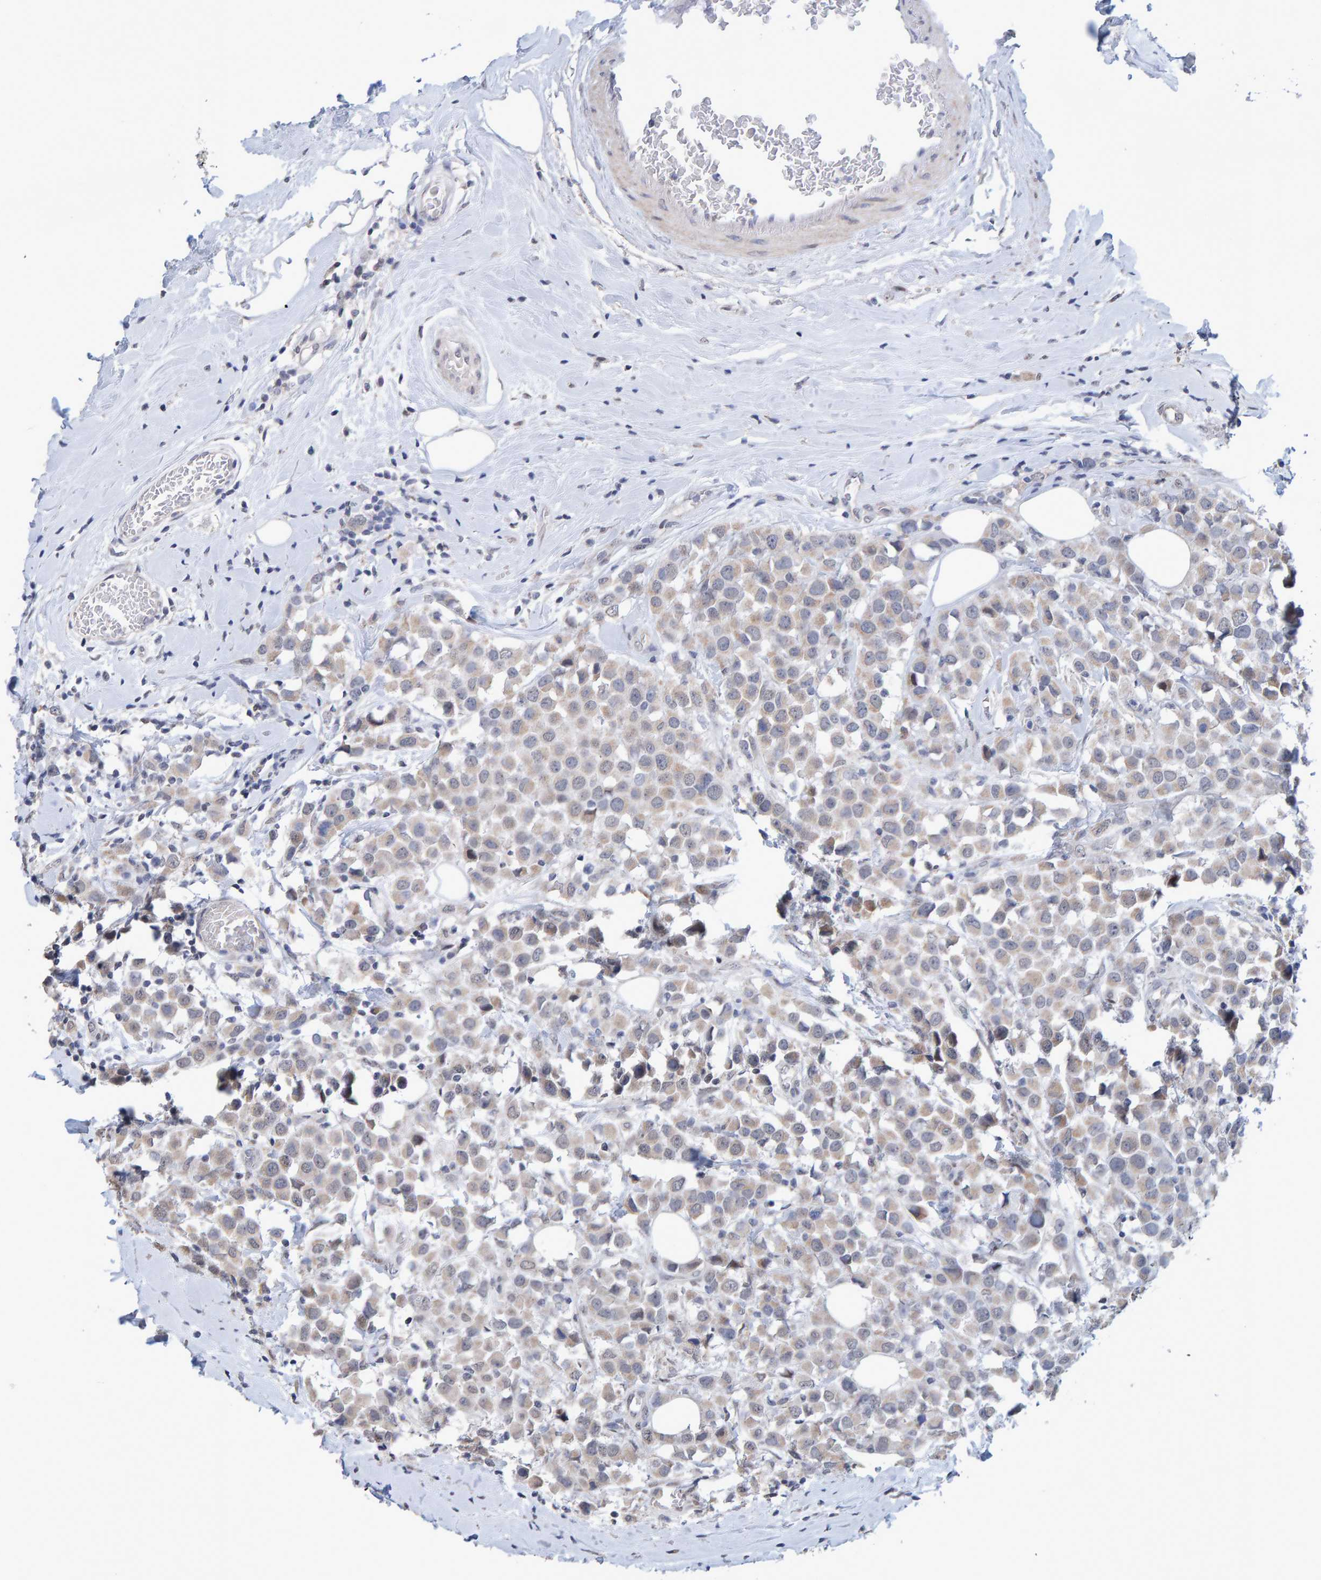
{"staining": {"intensity": "weak", "quantity": ">75%", "location": "cytoplasmic/membranous"}, "tissue": "breast cancer", "cell_type": "Tumor cells", "image_type": "cancer", "snomed": [{"axis": "morphology", "description": "Duct carcinoma"}, {"axis": "topography", "description": "Breast"}], "caption": "An IHC histopathology image of tumor tissue is shown. Protein staining in brown labels weak cytoplasmic/membranous positivity in infiltrating ductal carcinoma (breast) within tumor cells. (DAB (3,3'-diaminobenzidine) = brown stain, brightfield microscopy at high magnification).", "gene": "USP43", "patient": {"sex": "female", "age": 61}}